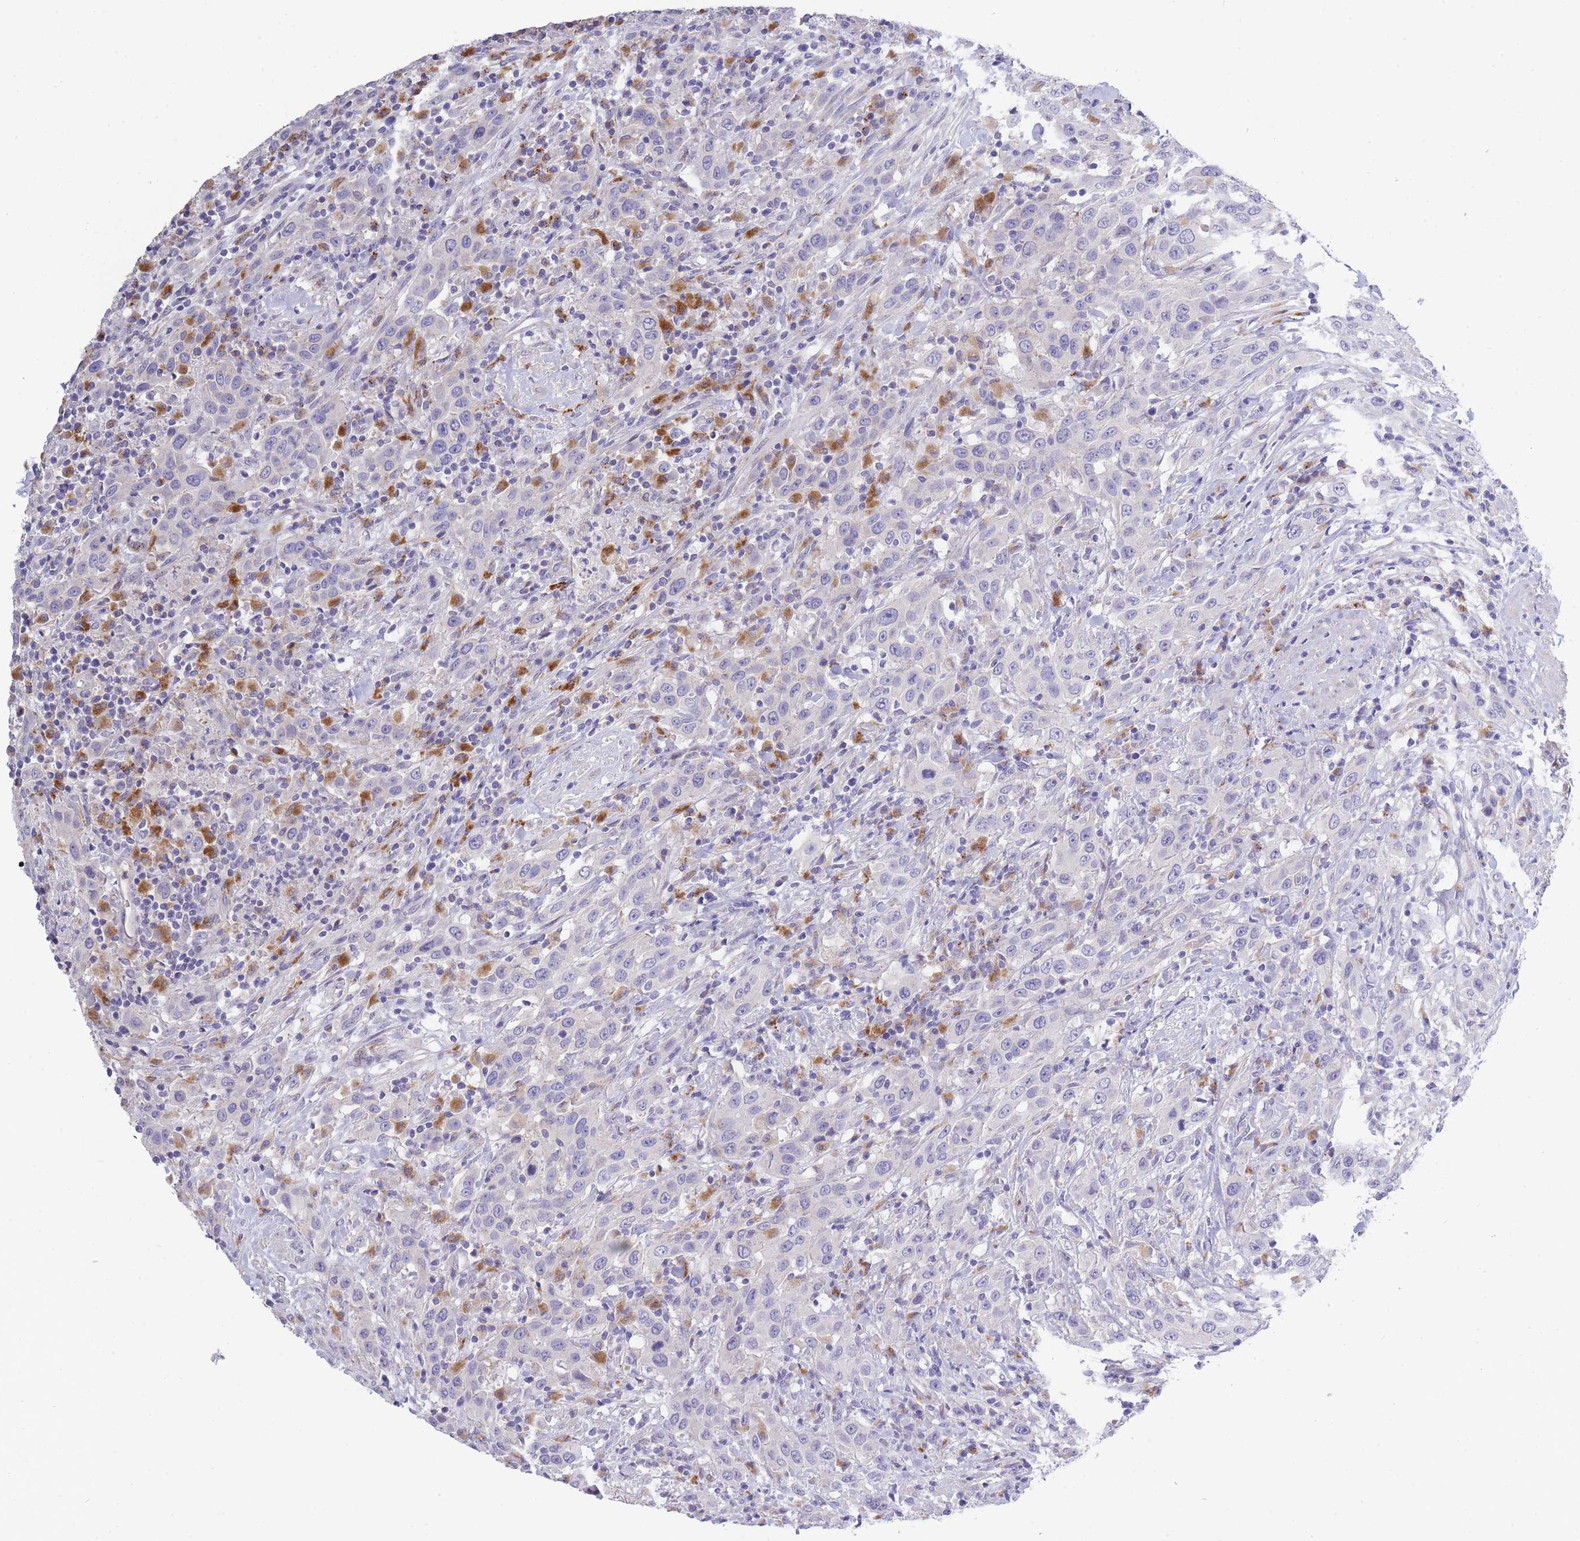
{"staining": {"intensity": "negative", "quantity": "none", "location": "none"}, "tissue": "urothelial cancer", "cell_type": "Tumor cells", "image_type": "cancer", "snomed": [{"axis": "morphology", "description": "Urothelial carcinoma, High grade"}, {"axis": "topography", "description": "Urinary bladder"}], "caption": "Protein analysis of urothelial cancer demonstrates no significant expression in tumor cells.", "gene": "TRIM61", "patient": {"sex": "male", "age": 61}}